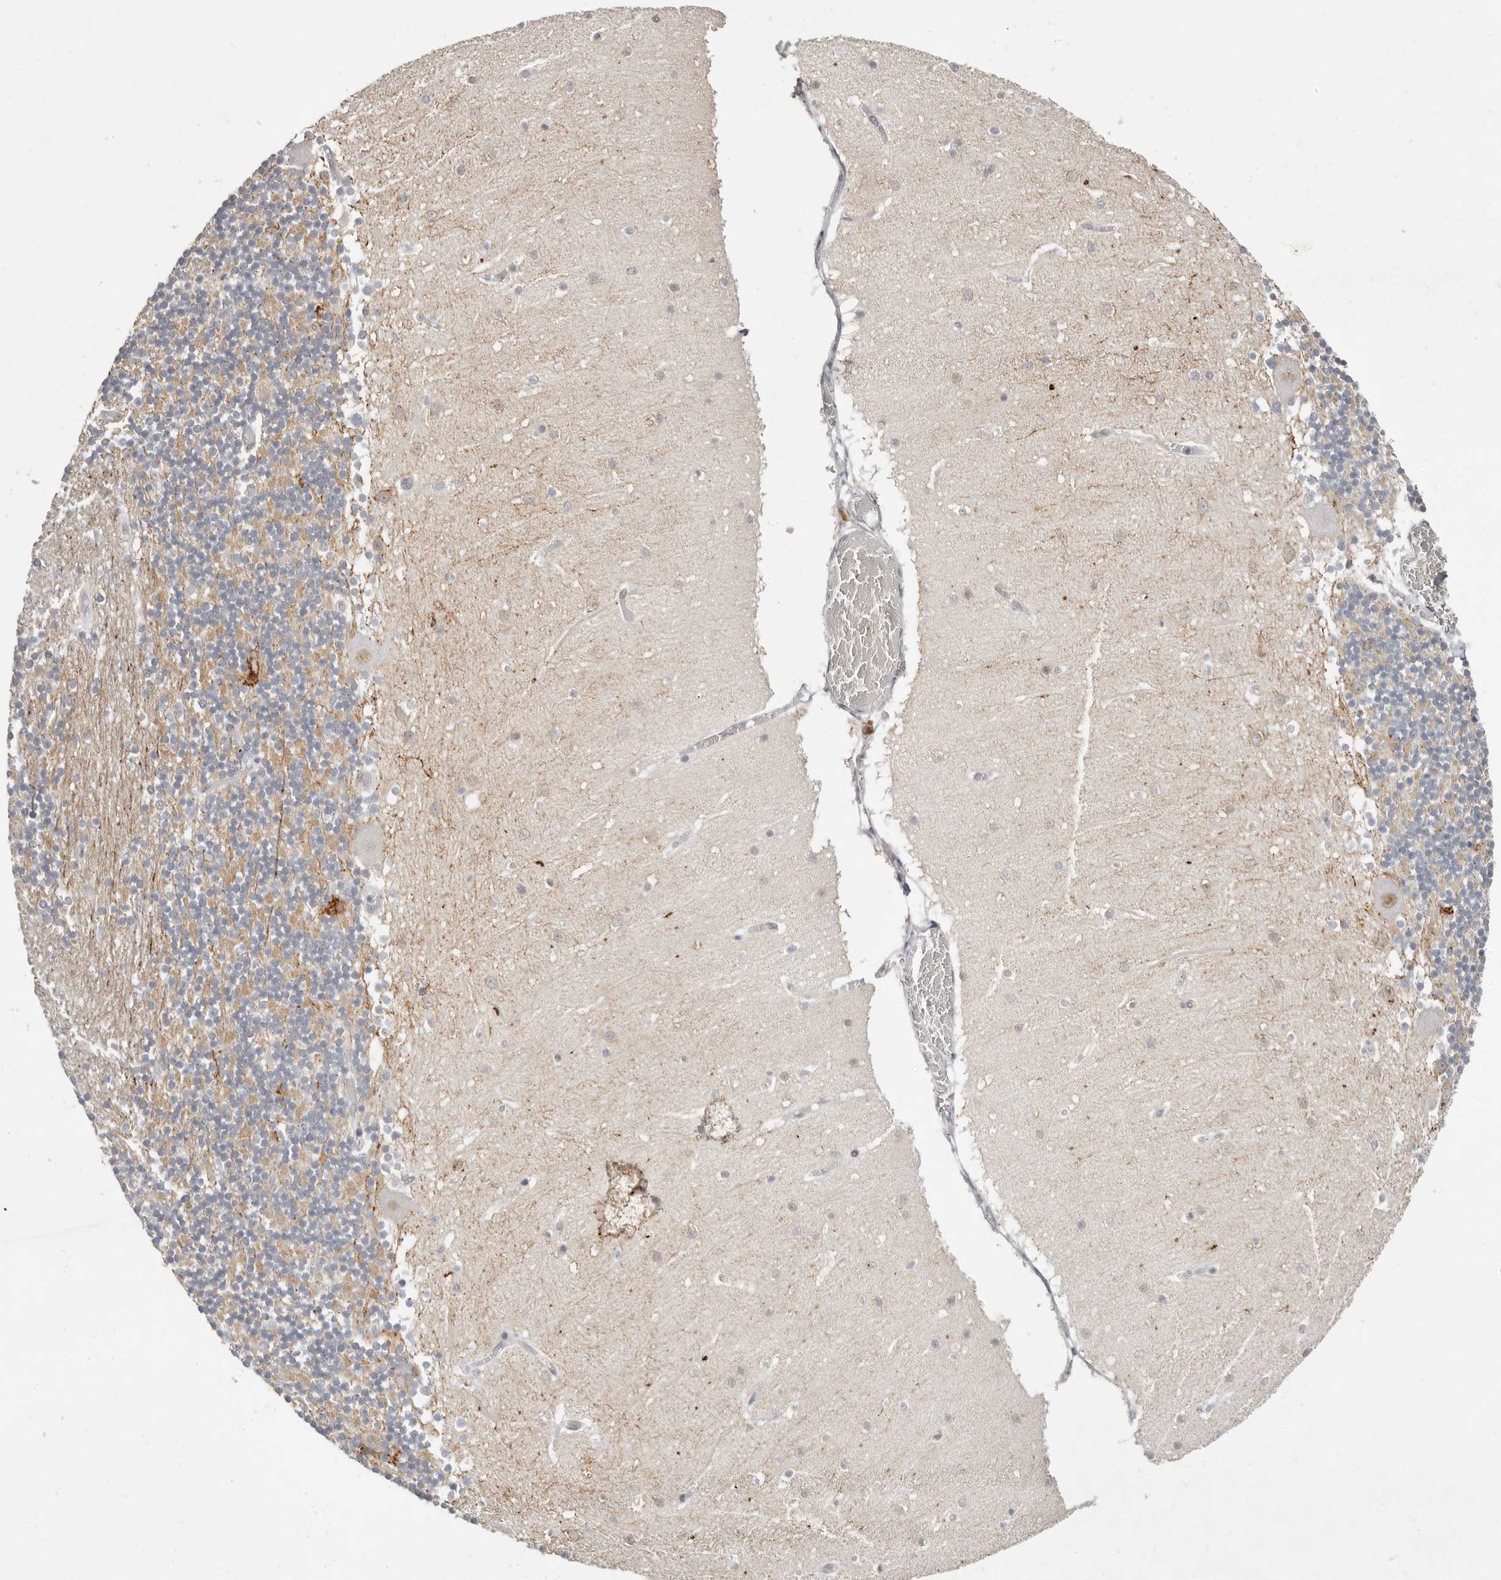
{"staining": {"intensity": "weak", "quantity": "<25%", "location": "cytoplasmic/membranous"}, "tissue": "cerebellum", "cell_type": "Cells in granular layer", "image_type": "normal", "snomed": [{"axis": "morphology", "description": "Normal tissue, NOS"}, {"axis": "topography", "description": "Cerebellum"}], "caption": "Immunohistochemical staining of normal cerebellum reveals no significant positivity in cells in granular layer. (DAB IHC visualized using brightfield microscopy, high magnification).", "gene": "LARP7", "patient": {"sex": "female", "age": 28}}